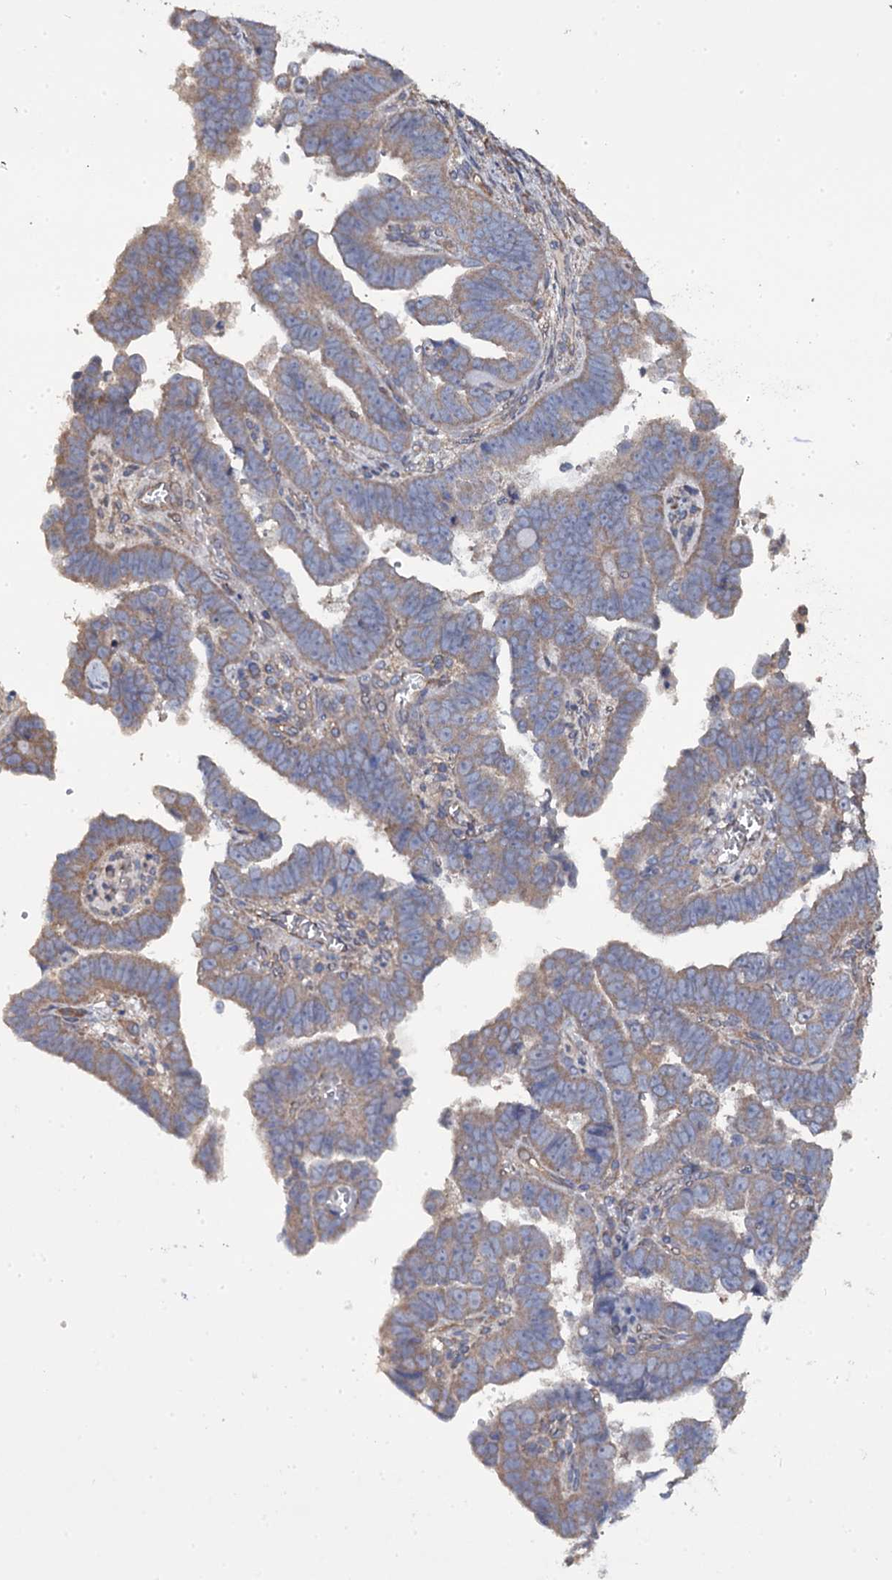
{"staining": {"intensity": "weak", "quantity": ">75%", "location": "cytoplasmic/membranous"}, "tissue": "endometrial cancer", "cell_type": "Tumor cells", "image_type": "cancer", "snomed": [{"axis": "morphology", "description": "Adenocarcinoma, NOS"}, {"axis": "topography", "description": "Endometrium"}], "caption": "Immunohistochemistry (DAB (3,3'-diaminobenzidine)) staining of human endometrial cancer (adenocarcinoma) shows weak cytoplasmic/membranous protein positivity in approximately >75% of tumor cells. (Stains: DAB in brown, nuclei in blue, Microscopy: brightfield microscopy at high magnification).", "gene": "TTC23", "patient": {"sex": "female", "age": 75}}